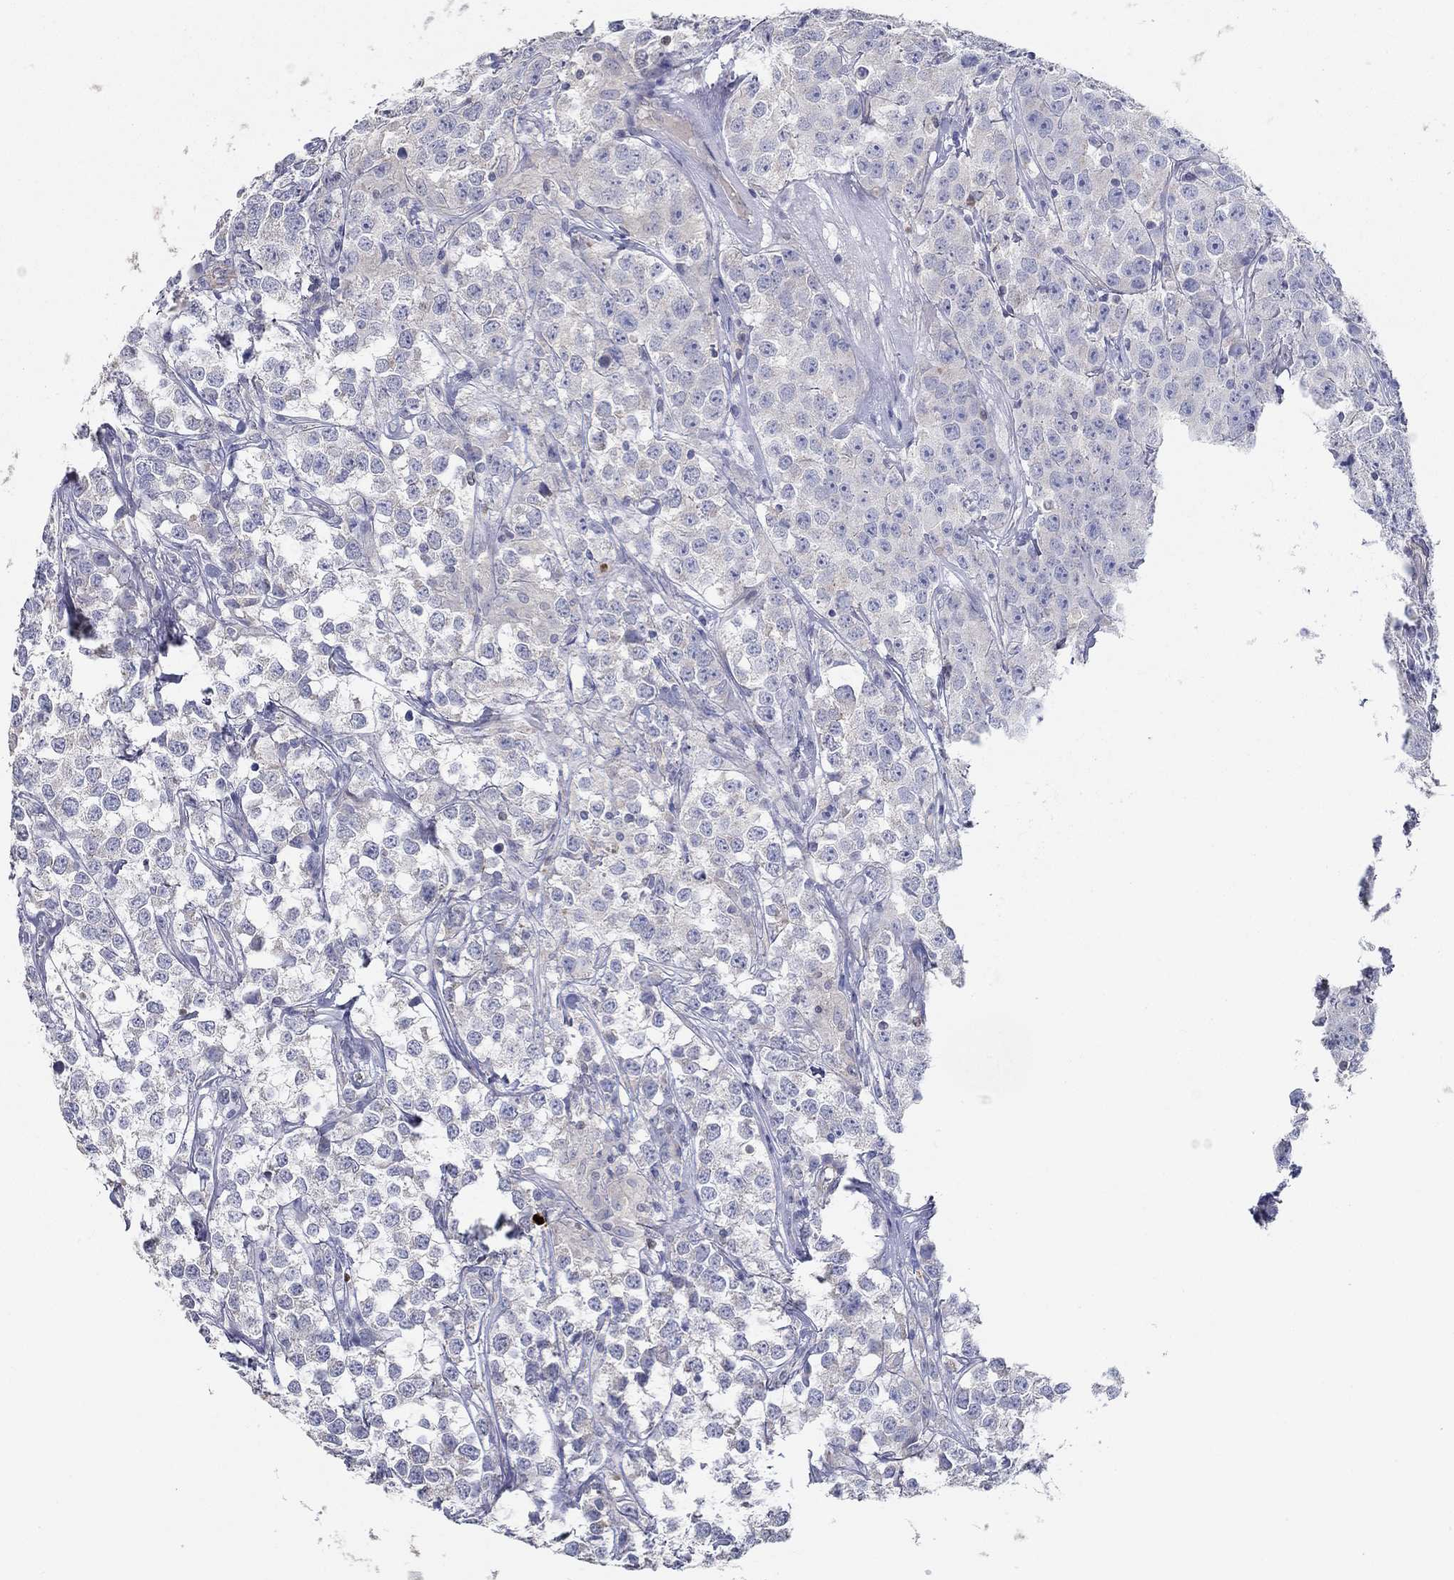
{"staining": {"intensity": "negative", "quantity": "none", "location": "none"}, "tissue": "testis cancer", "cell_type": "Tumor cells", "image_type": "cancer", "snomed": [{"axis": "morphology", "description": "Seminoma, NOS"}, {"axis": "topography", "description": "Testis"}], "caption": "There is no significant expression in tumor cells of testis cancer (seminoma). Brightfield microscopy of immunohistochemistry stained with DAB (brown) and hematoxylin (blue), captured at high magnification.", "gene": "ERMP1", "patient": {"sex": "male", "age": 59}}